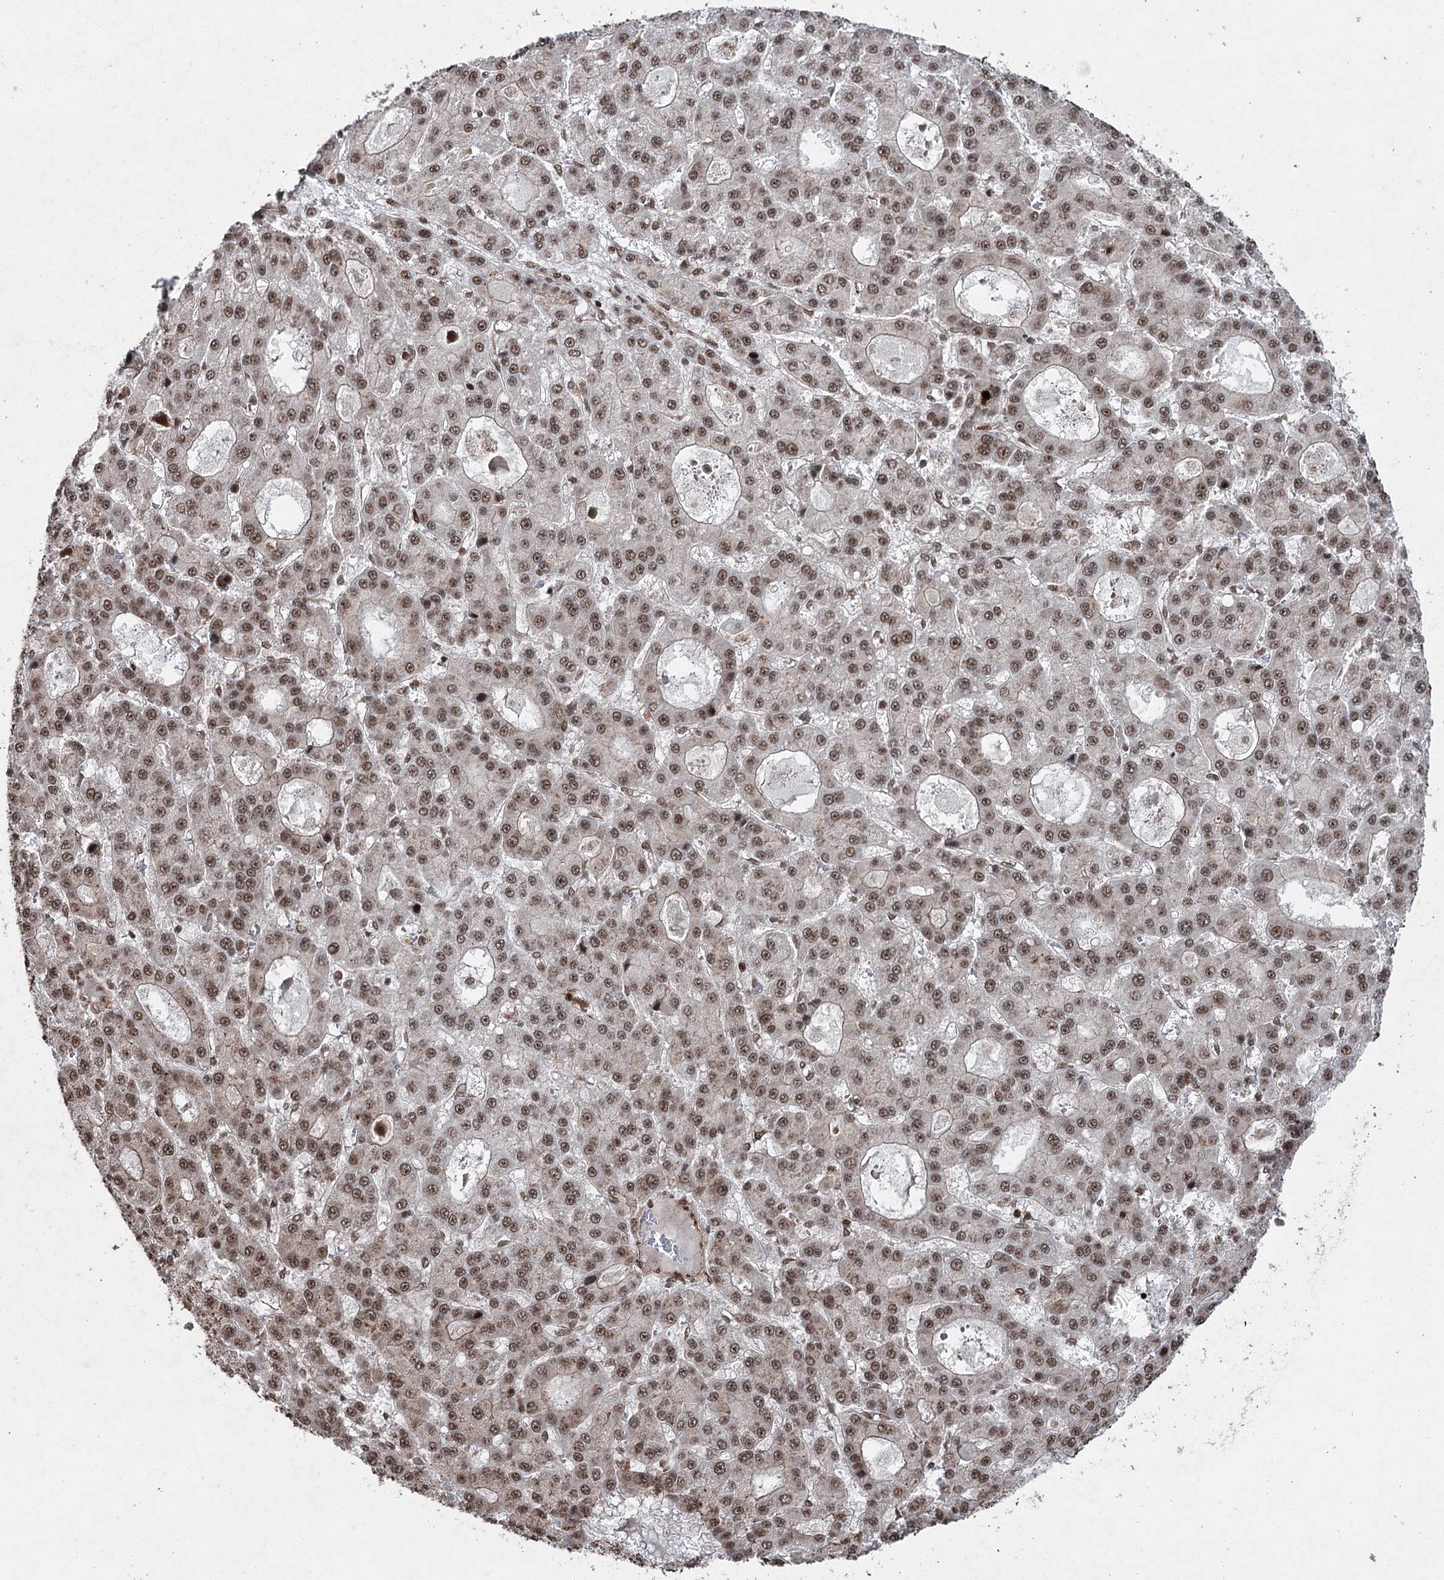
{"staining": {"intensity": "moderate", "quantity": ">75%", "location": "nuclear"}, "tissue": "liver cancer", "cell_type": "Tumor cells", "image_type": "cancer", "snomed": [{"axis": "morphology", "description": "Carcinoma, Hepatocellular, NOS"}, {"axis": "topography", "description": "Liver"}], "caption": "Immunohistochemistry (IHC) of liver hepatocellular carcinoma exhibits medium levels of moderate nuclear positivity in about >75% of tumor cells.", "gene": "PDCD4", "patient": {"sex": "male", "age": 70}}